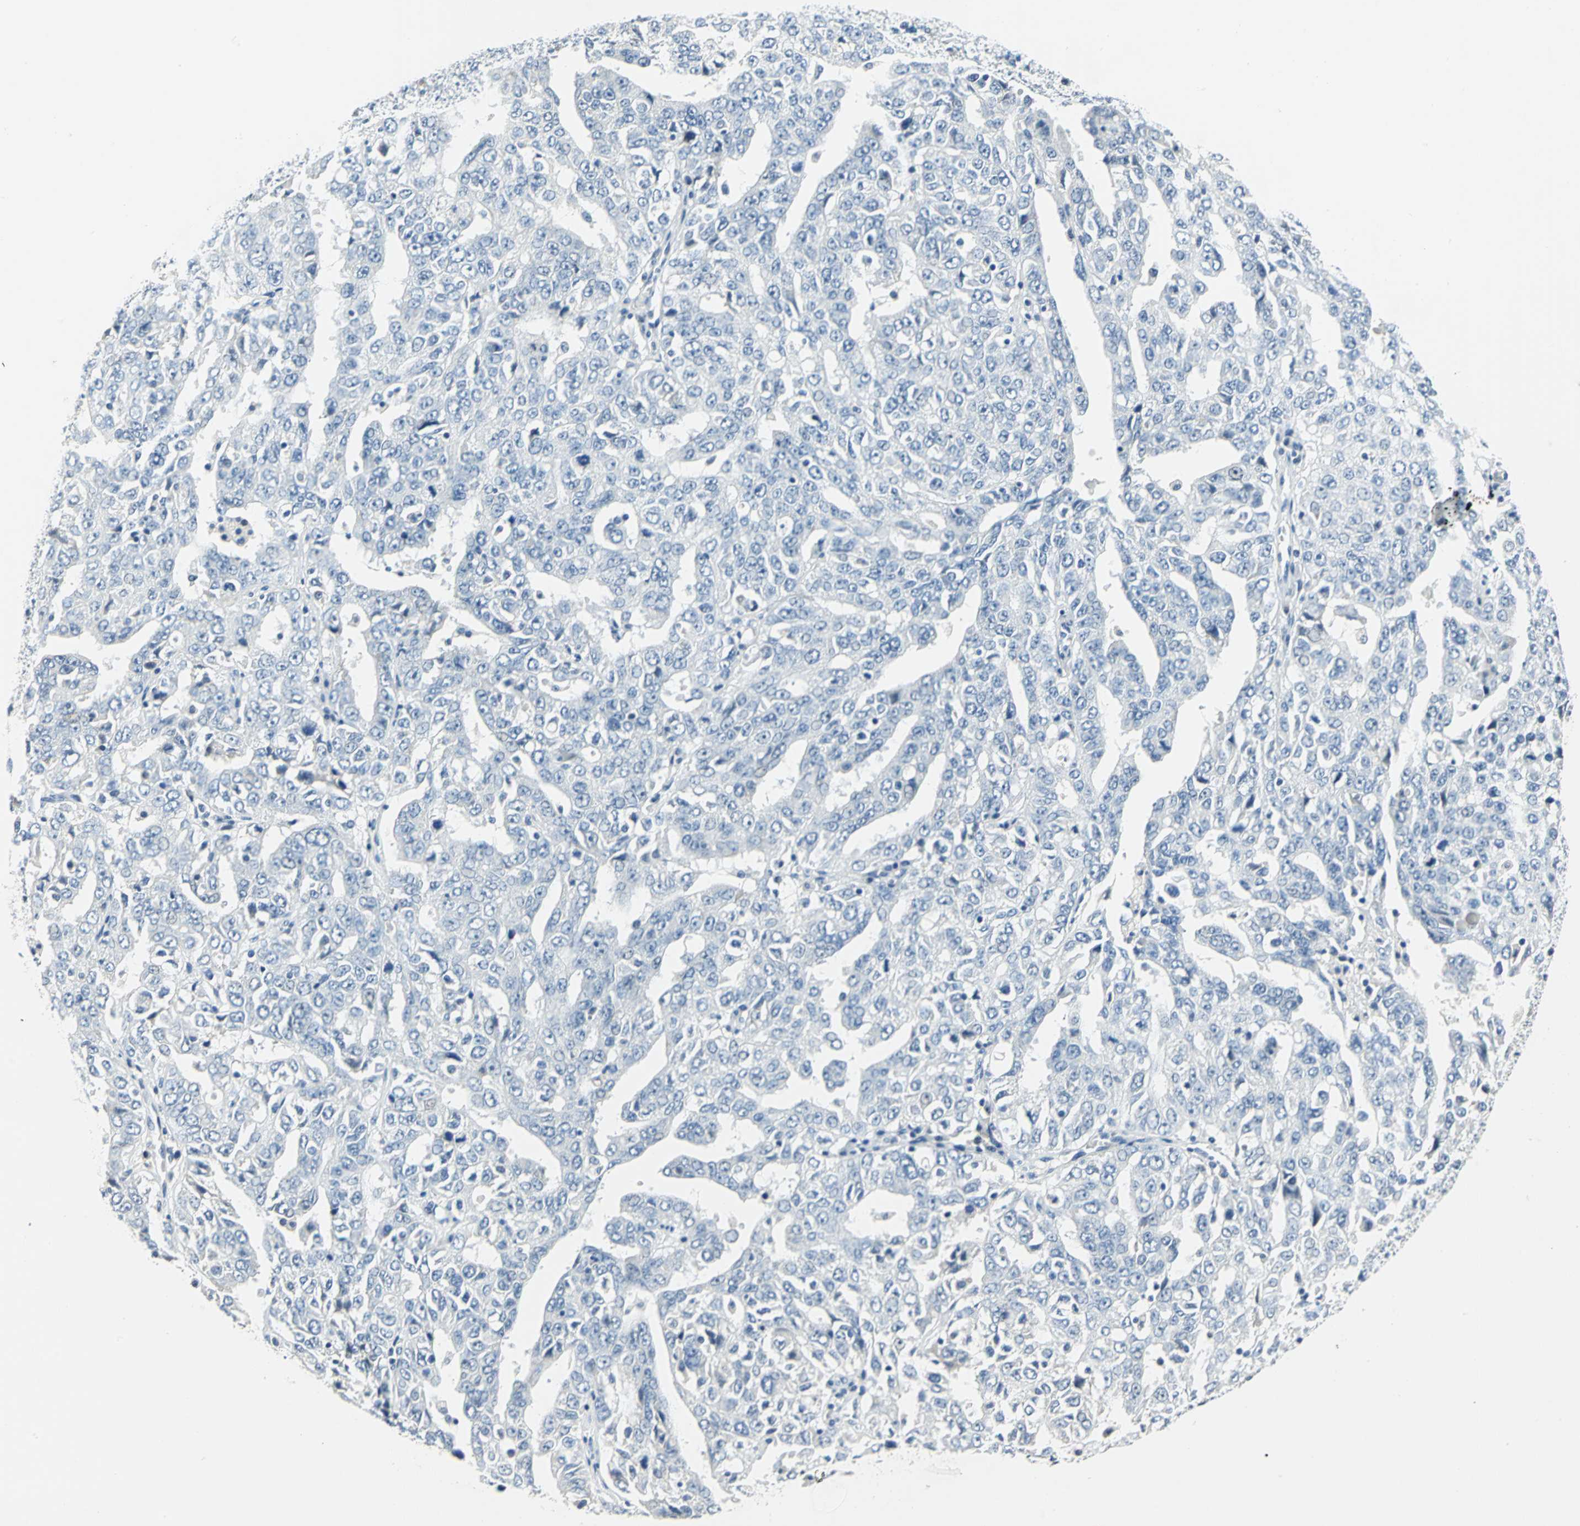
{"staining": {"intensity": "negative", "quantity": "none", "location": "none"}, "tissue": "ovarian cancer", "cell_type": "Tumor cells", "image_type": "cancer", "snomed": [{"axis": "morphology", "description": "Carcinoma, endometroid"}, {"axis": "topography", "description": "Ovary"}], "caption": "Immunohistochemistry (IHC) of human ovarian cancer (endometroid carcinoma) shows no expression in tumor cells.", "gene": "RAD17", "patient": {"sex": "female", "age": 62}}